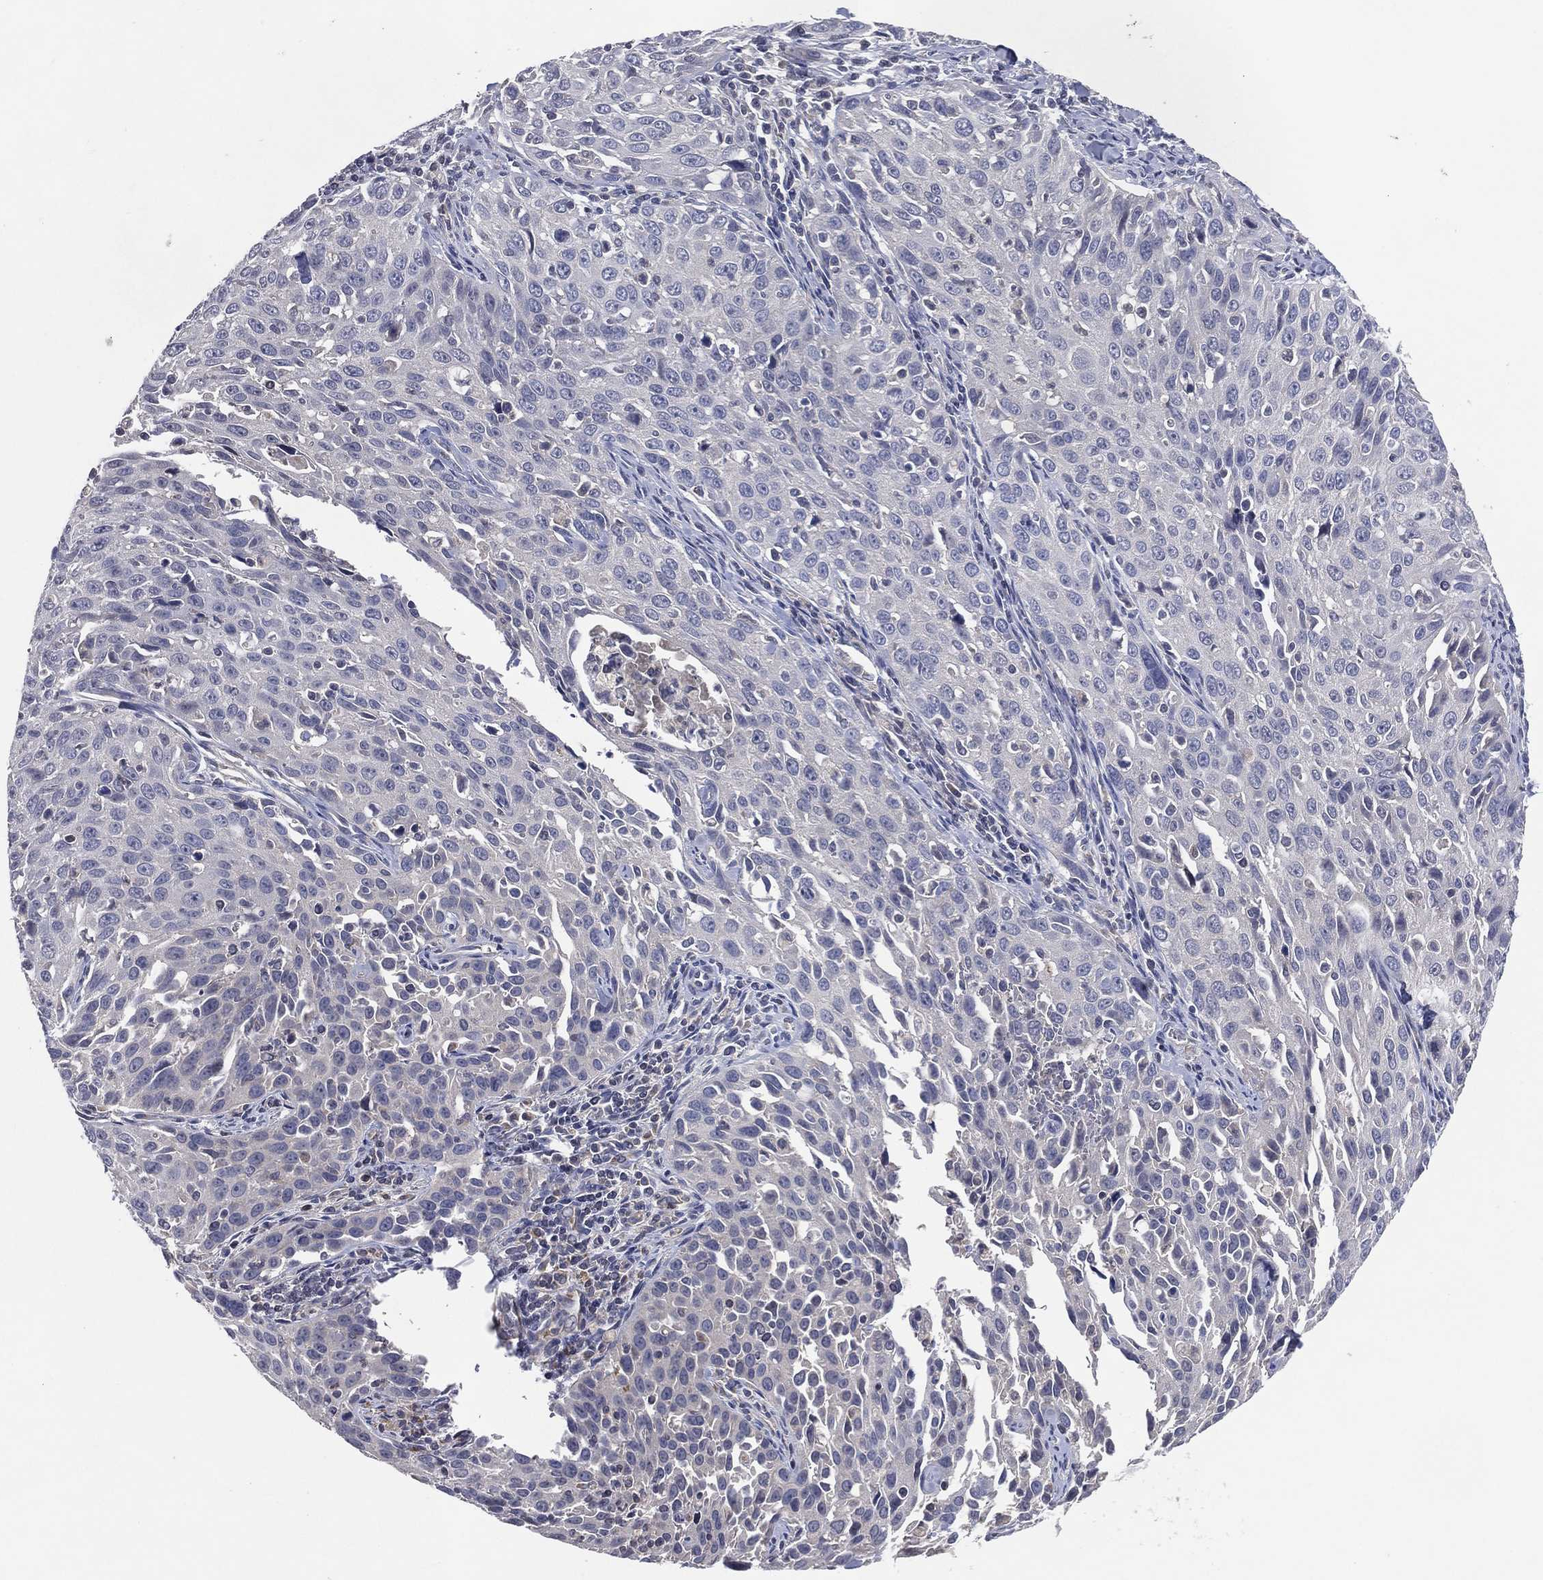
{"staining": {"intensity": "negative", "quantity": "none", "location": "none"}, "tissue": "cervical cancer", "cell_type": "Tumor cells", "image_type": "cancer", "snomed": [{"axis": "morphology", "description": "Squamous cell carcinoma, NOS"}, {"axis": "topography", "description": "Cervix"}], "caption": "High magnification brightfield microscopy of squamous cell carcinoma (cervical) stained with DAB (brown) and counterstained with hematoxylin (blue): tumor cells show no significant staining. (DAB (3,3'-diaminobenzidine) IHC with hematoxylin counter stain).", "gene": "DNAH7", "patient": {"sex": "female", "age": 26}}